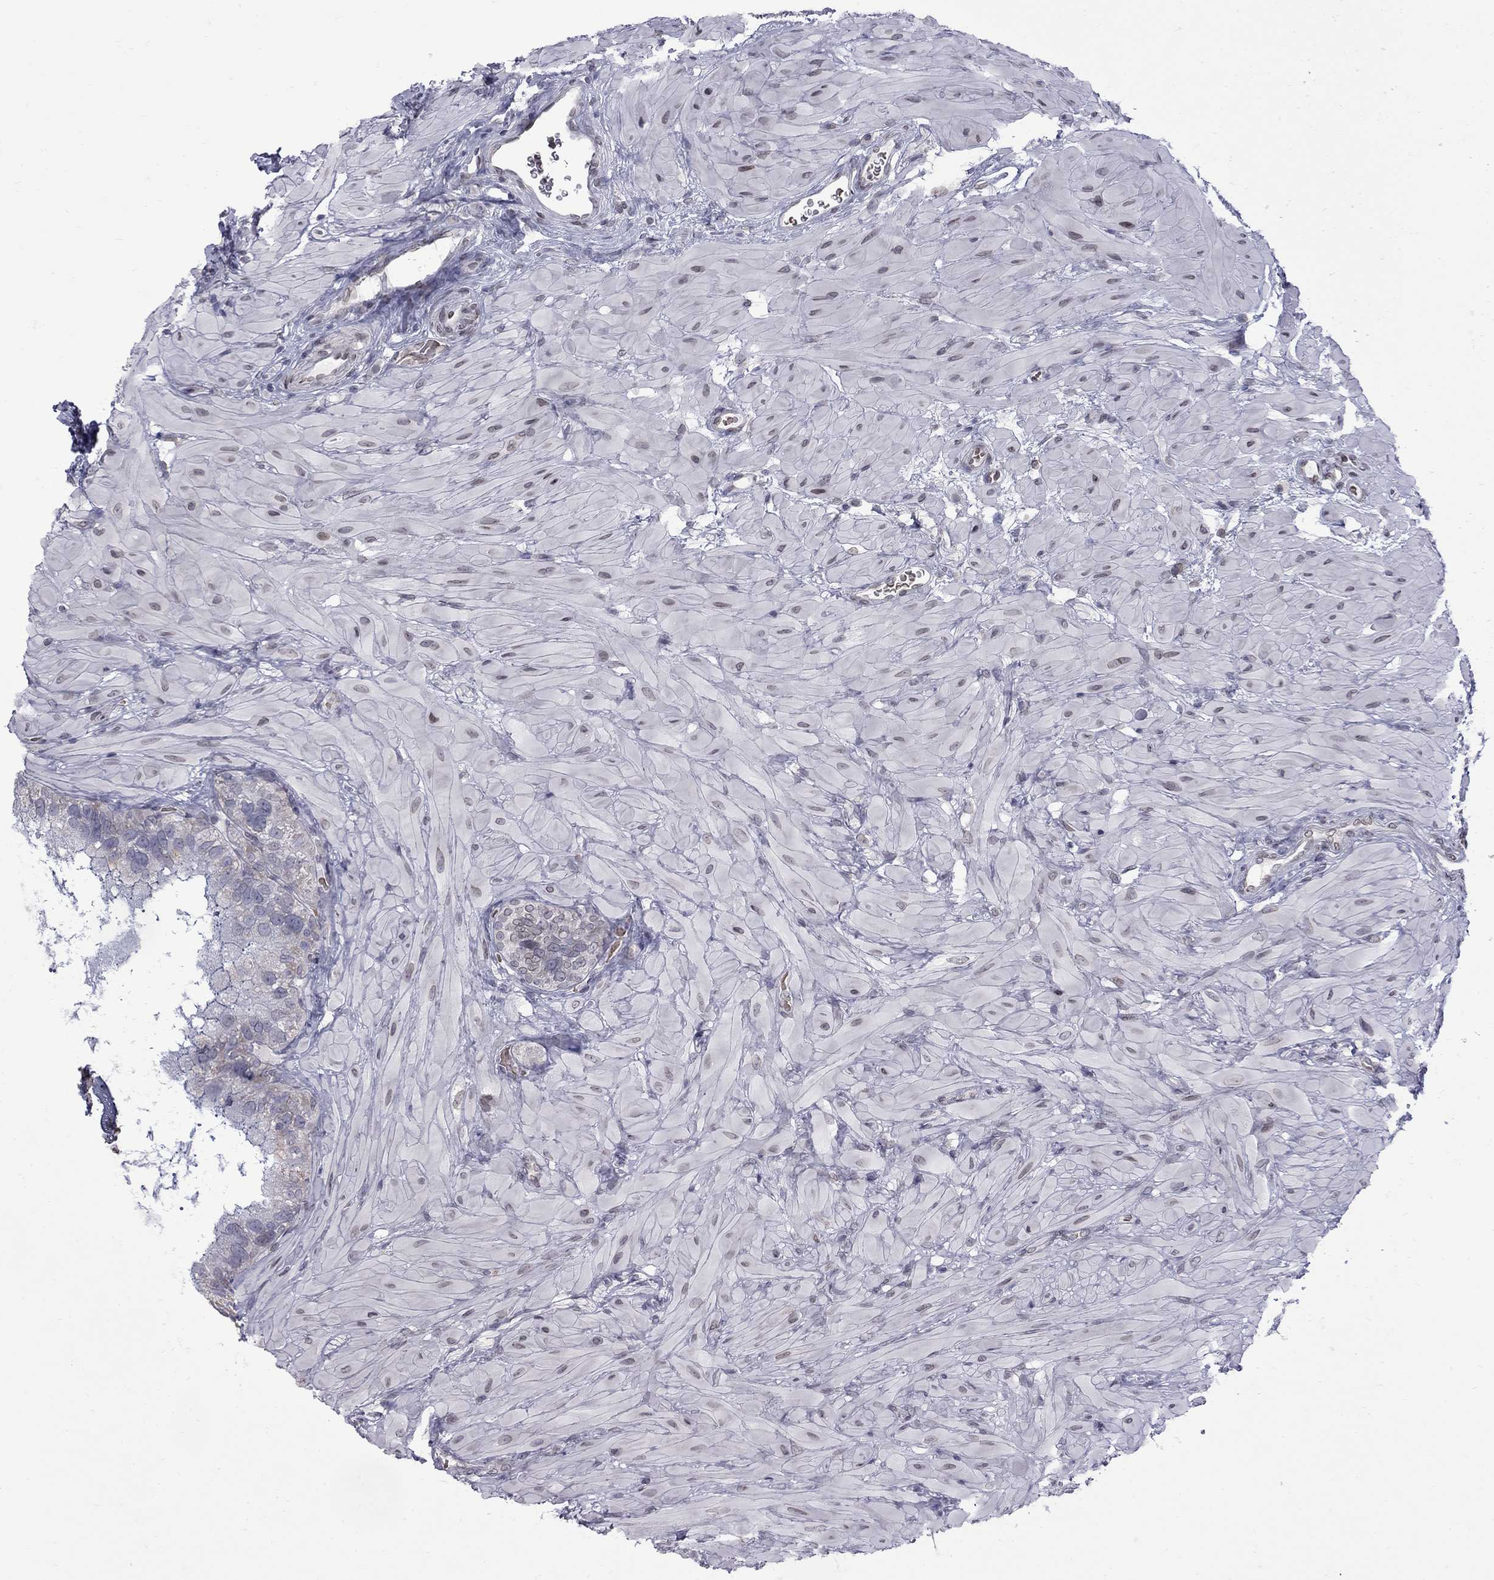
{"staining": {"intensity": "negative", "quantity": "none", "location": "none"}, "tissue": "seminal vesicle", "cell_type": "Glandular cells", "image_type": "normal", "snomed": [{"axis": "morphology", "description": "Normal tissue, NOS"}, {"axis": "topography", "description": "Seminal veicle"}], "caption": "The micrograph displays no significant positivity in glandular cells of seminal vesicle. Brightfield microscopy of immunohistochemistry stained with DAB (3,3'-diaminobenzidine) (brown) and hematoxylin (blue), captured at high magnification.", "gene": "CLTCL1", "patient": {"sex": "male", "age": 69}}